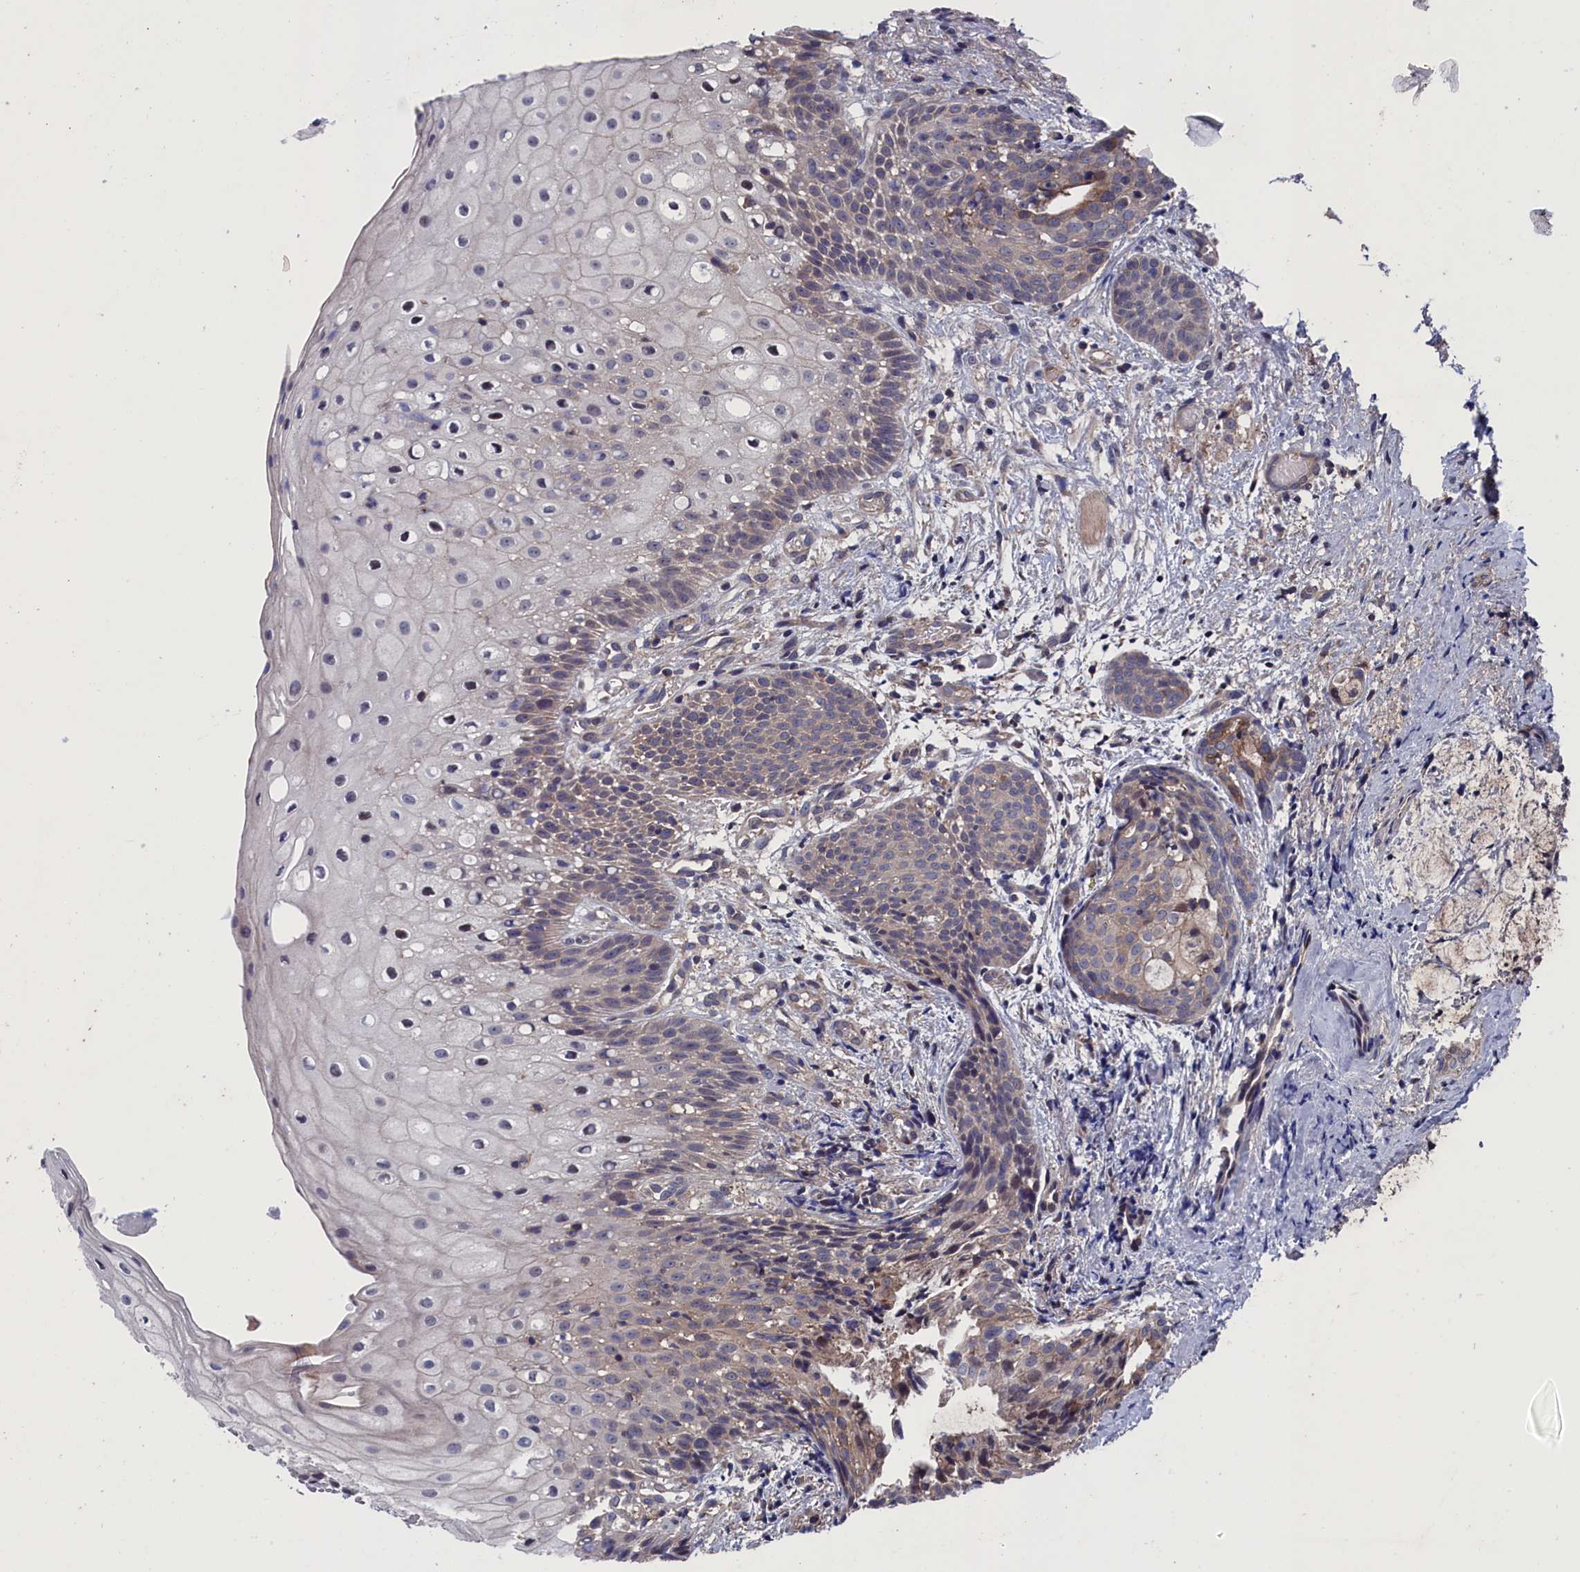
{"staining": {"intensity": "weak", "quantity": "<25%", "location": "cytoplasmic/membranous"}, "tissue": "oral mucosa", "cell_type": "Squamous epithelial cells", "image_type": "normal", "snomed": [{"axis": "morphology", "description": "Normal tissue, NOS"}, {"axis": "topography", "description": "Oral tissue"}], "caption": "Squamous epithelial cells are negative for brown protein staining in unremarkable oral mucosa.", "gene": "SPATA13", "patient": {"sex": "female", "age": 69}}